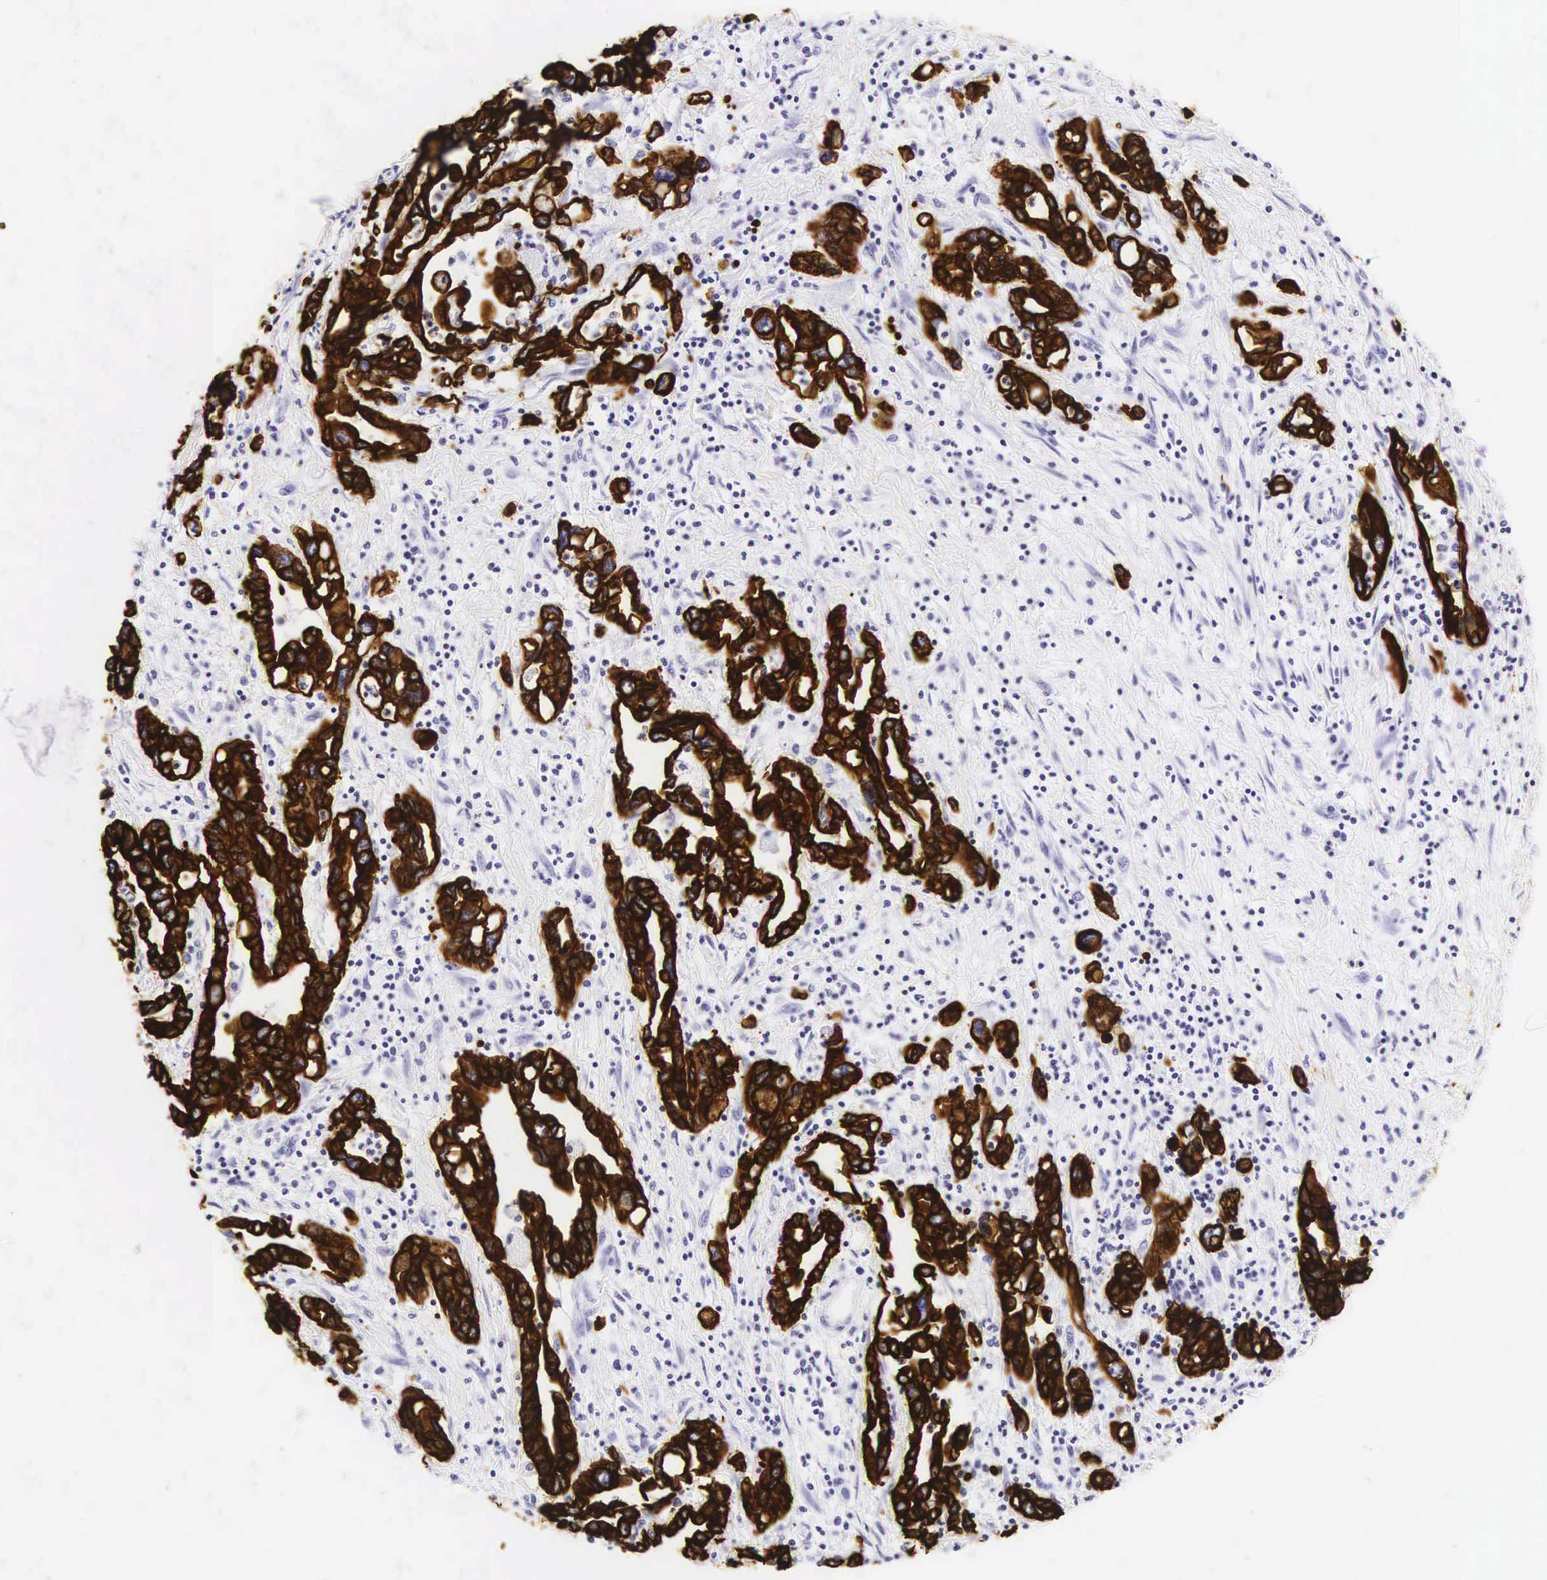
{"staining": {"intensity": "strong", "quantity": ">75%", "location": "cytoplasmic/membranous"}, "tissue": "pancreatic cancer", "cell_type": "Tumor cells", "image_type": "cancer", "snomed": [{"axis": "morphology", "description": "Adenocarcinoma, NOS"}, {"axis": "topography", "description": "Pancreas"}], "caption": "High-magnification brightfield microscopy of pancreatic cancer (adenocarcinoma) stained with DAB (brown) and counterstained with hematoxylin (blue). tumor cells exhibit strong cytoplasmic/membranous expression is seen in about>75% of cells. (DAB IHC with brightfield microscopy, high magnification).", "gene": "KRT18", "patient": {"sex": "female", "age": 57}}